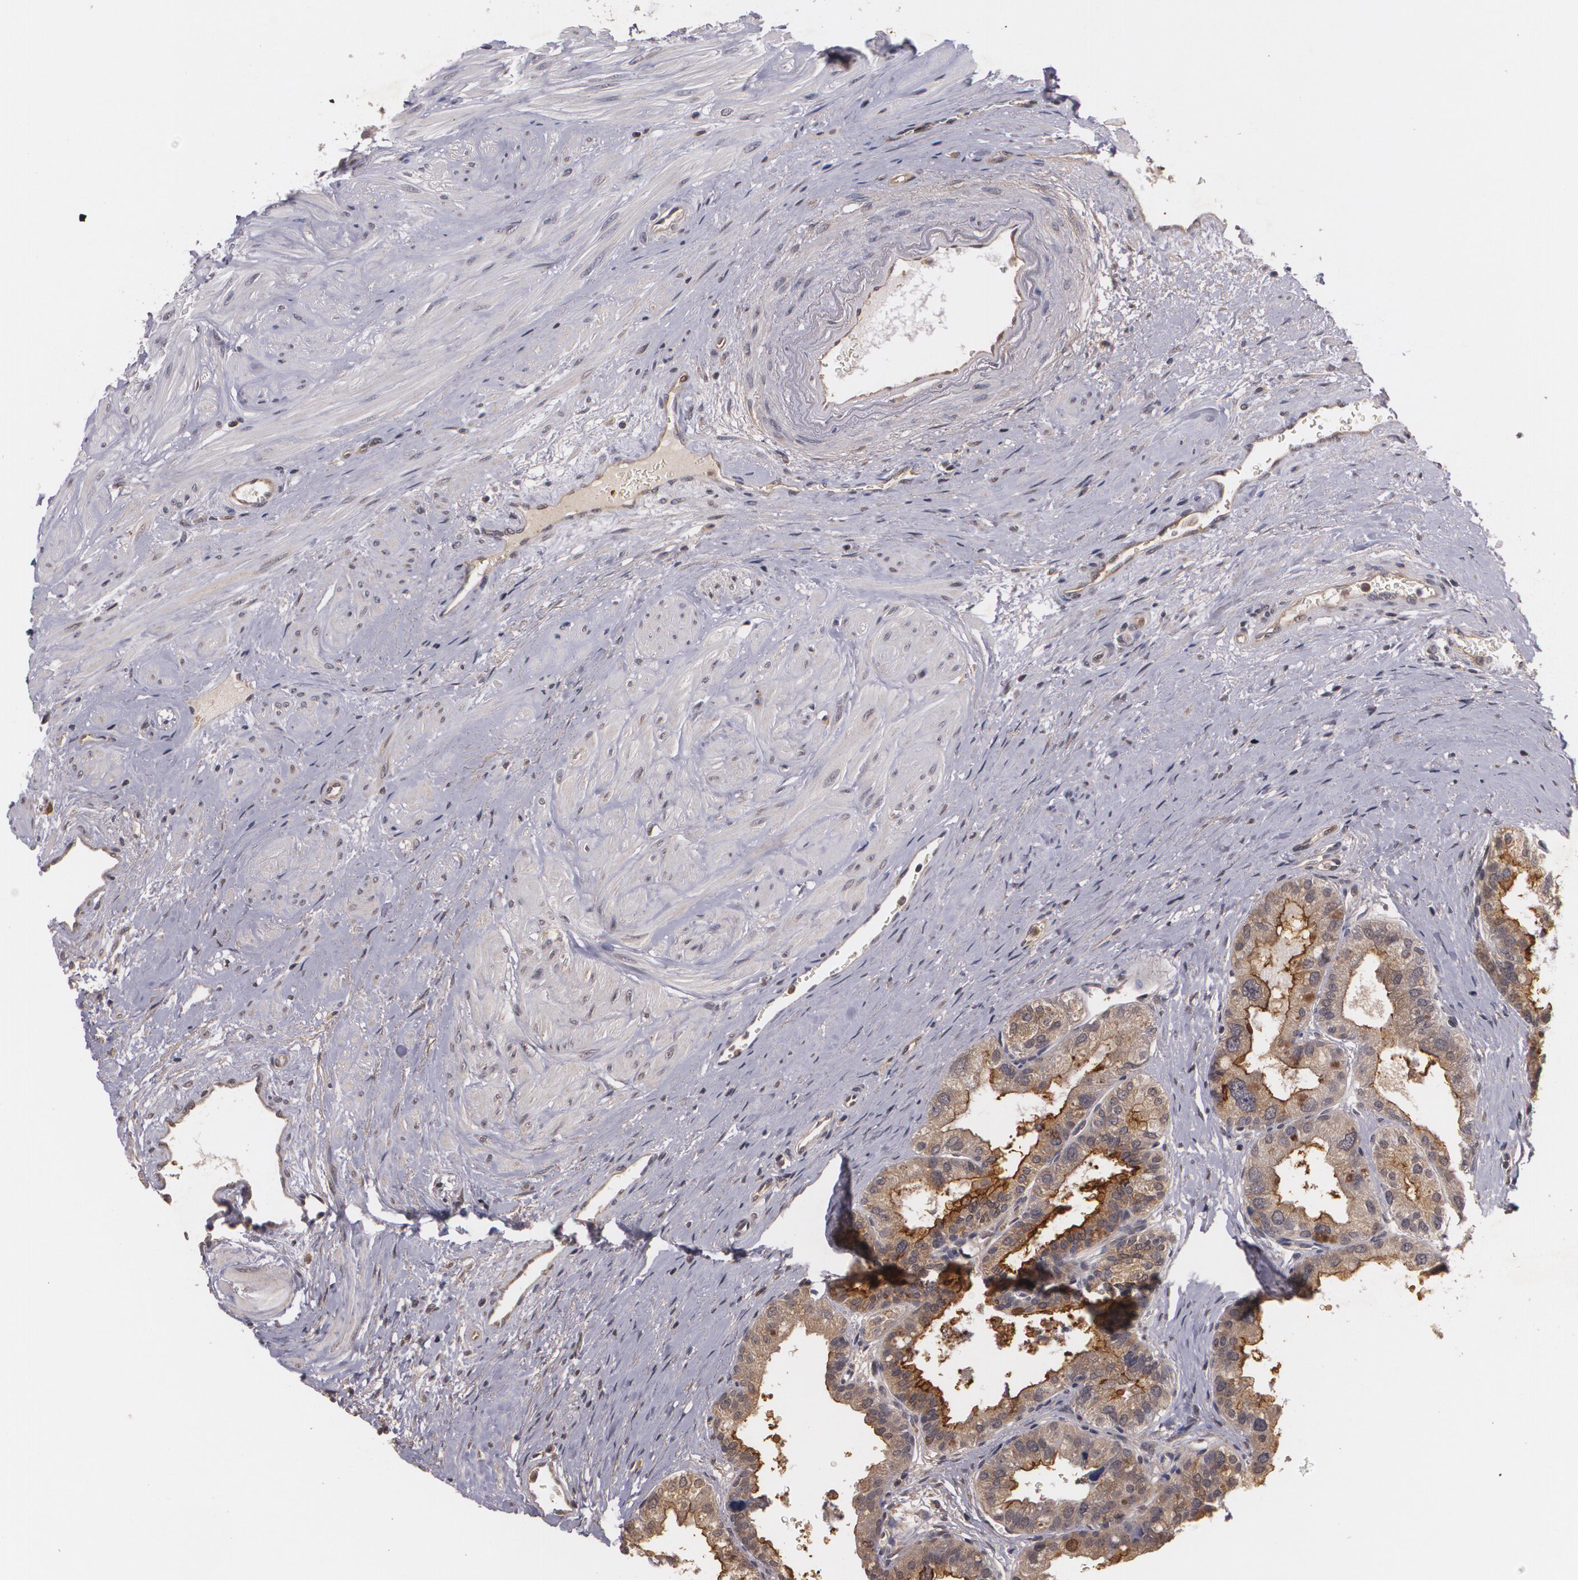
{"staining": {"intensity": "moderate", "quantity": "<25%", "location": "cytoplasmic/membranous"}, "tissue": "prostate", "cell_type": "Glandular cells", "image_type": "normal", "snomed": [{"axis": "morphology", "description": "Normal tissue, NOS"}, {"axis": "topography", "description": "Prostate"}], "caption": "High-magnification brightfield microscopy of benign prostate stained with DAB (3,3'-diaminobenzidine) (brown) and counterstained with hematoxylin (blue). glandular cells exhibit moderate cytoplasmic/membranous expression is appreciated in approximately<25% of cells. (DAB (3,3'-diaminobenzidine) = brown stain, brightfield microscopy at high magnification).", "gene": "BRCA1", "patient": {"sex": "male", "age": 60}}